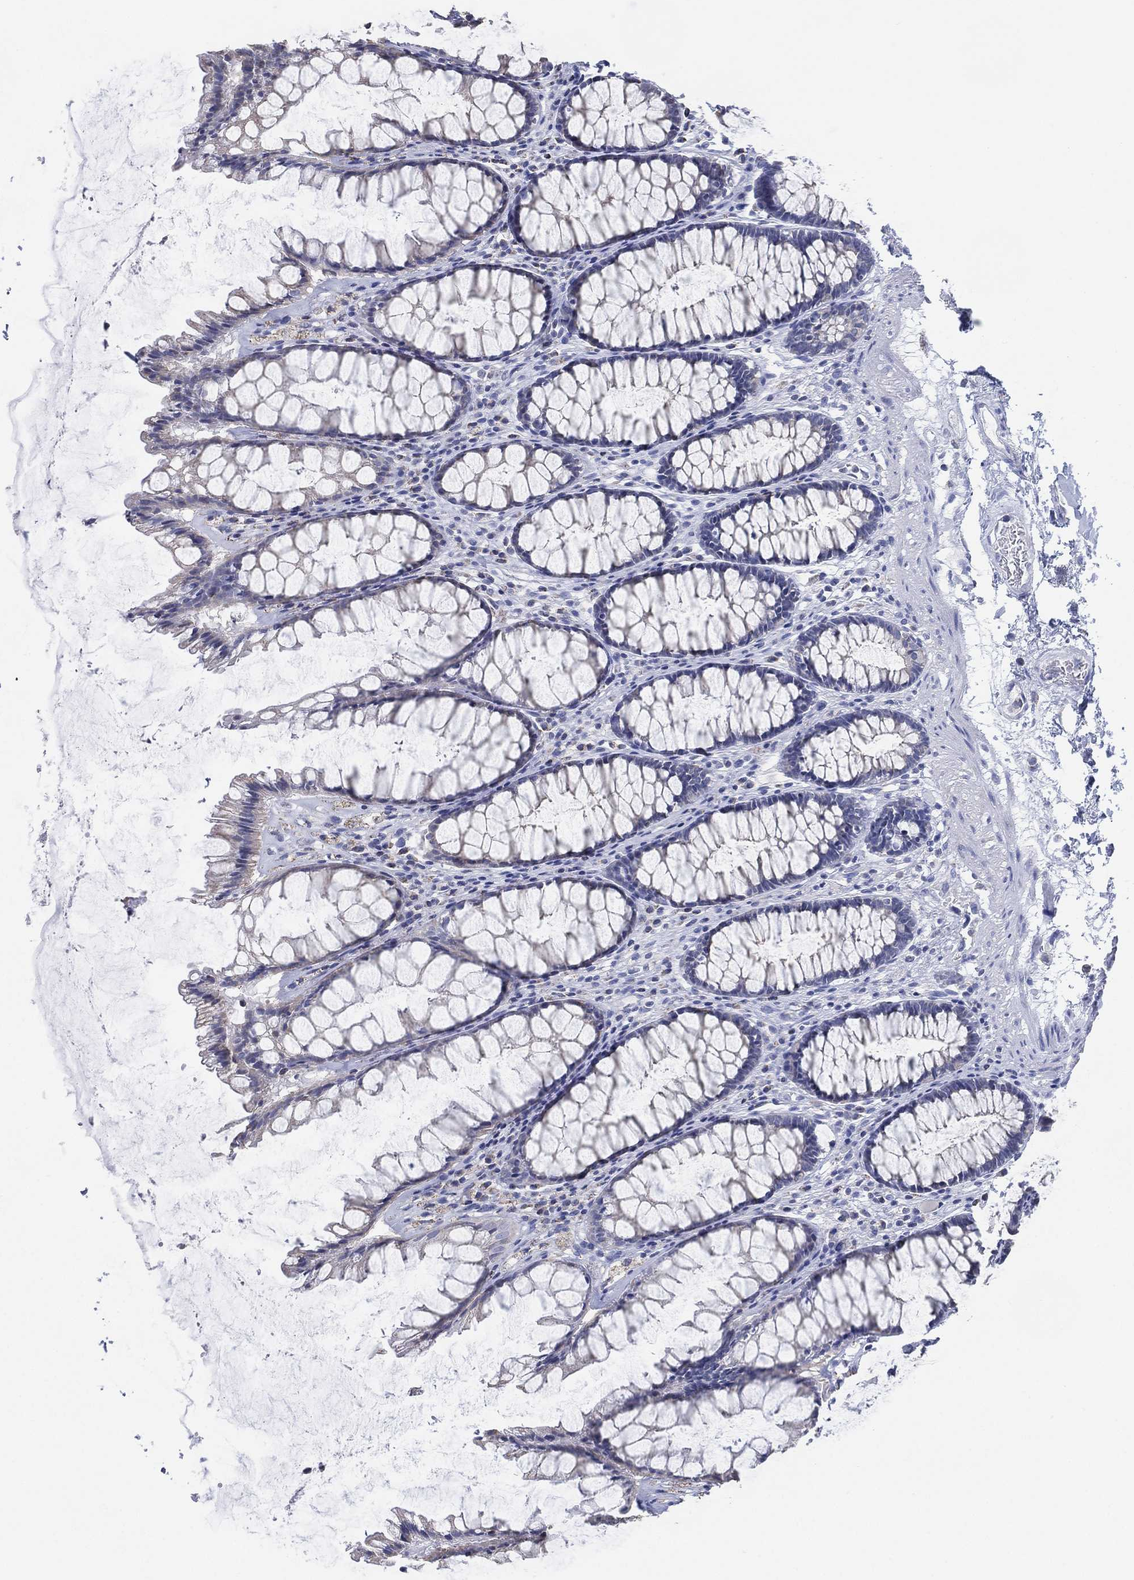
{"staining": {"intensity": "negative", "quantity": "none", "location": "none"}, "tissue": "rectum", "cell_type": "Glandular cells", "image_type": "normal", "snomed": [{"axis": "morphology", "description": "Normal tissue, NOS"}, {"axis": "topography", "description": "Rectum"}], "caption": "High magnification brightfield microscopy of unremarkable rectum stained with DAB (brown) and counterstained with hematoxylin (blue): glandular cells show no significant positivity. (Brightfield microscopy of DAB (3,3'-diaminobenzidine) immunohistochemistry (IHC) at high magnification).", "gene": "CFTR", "patient": {"sex": "male", "age": 72}}